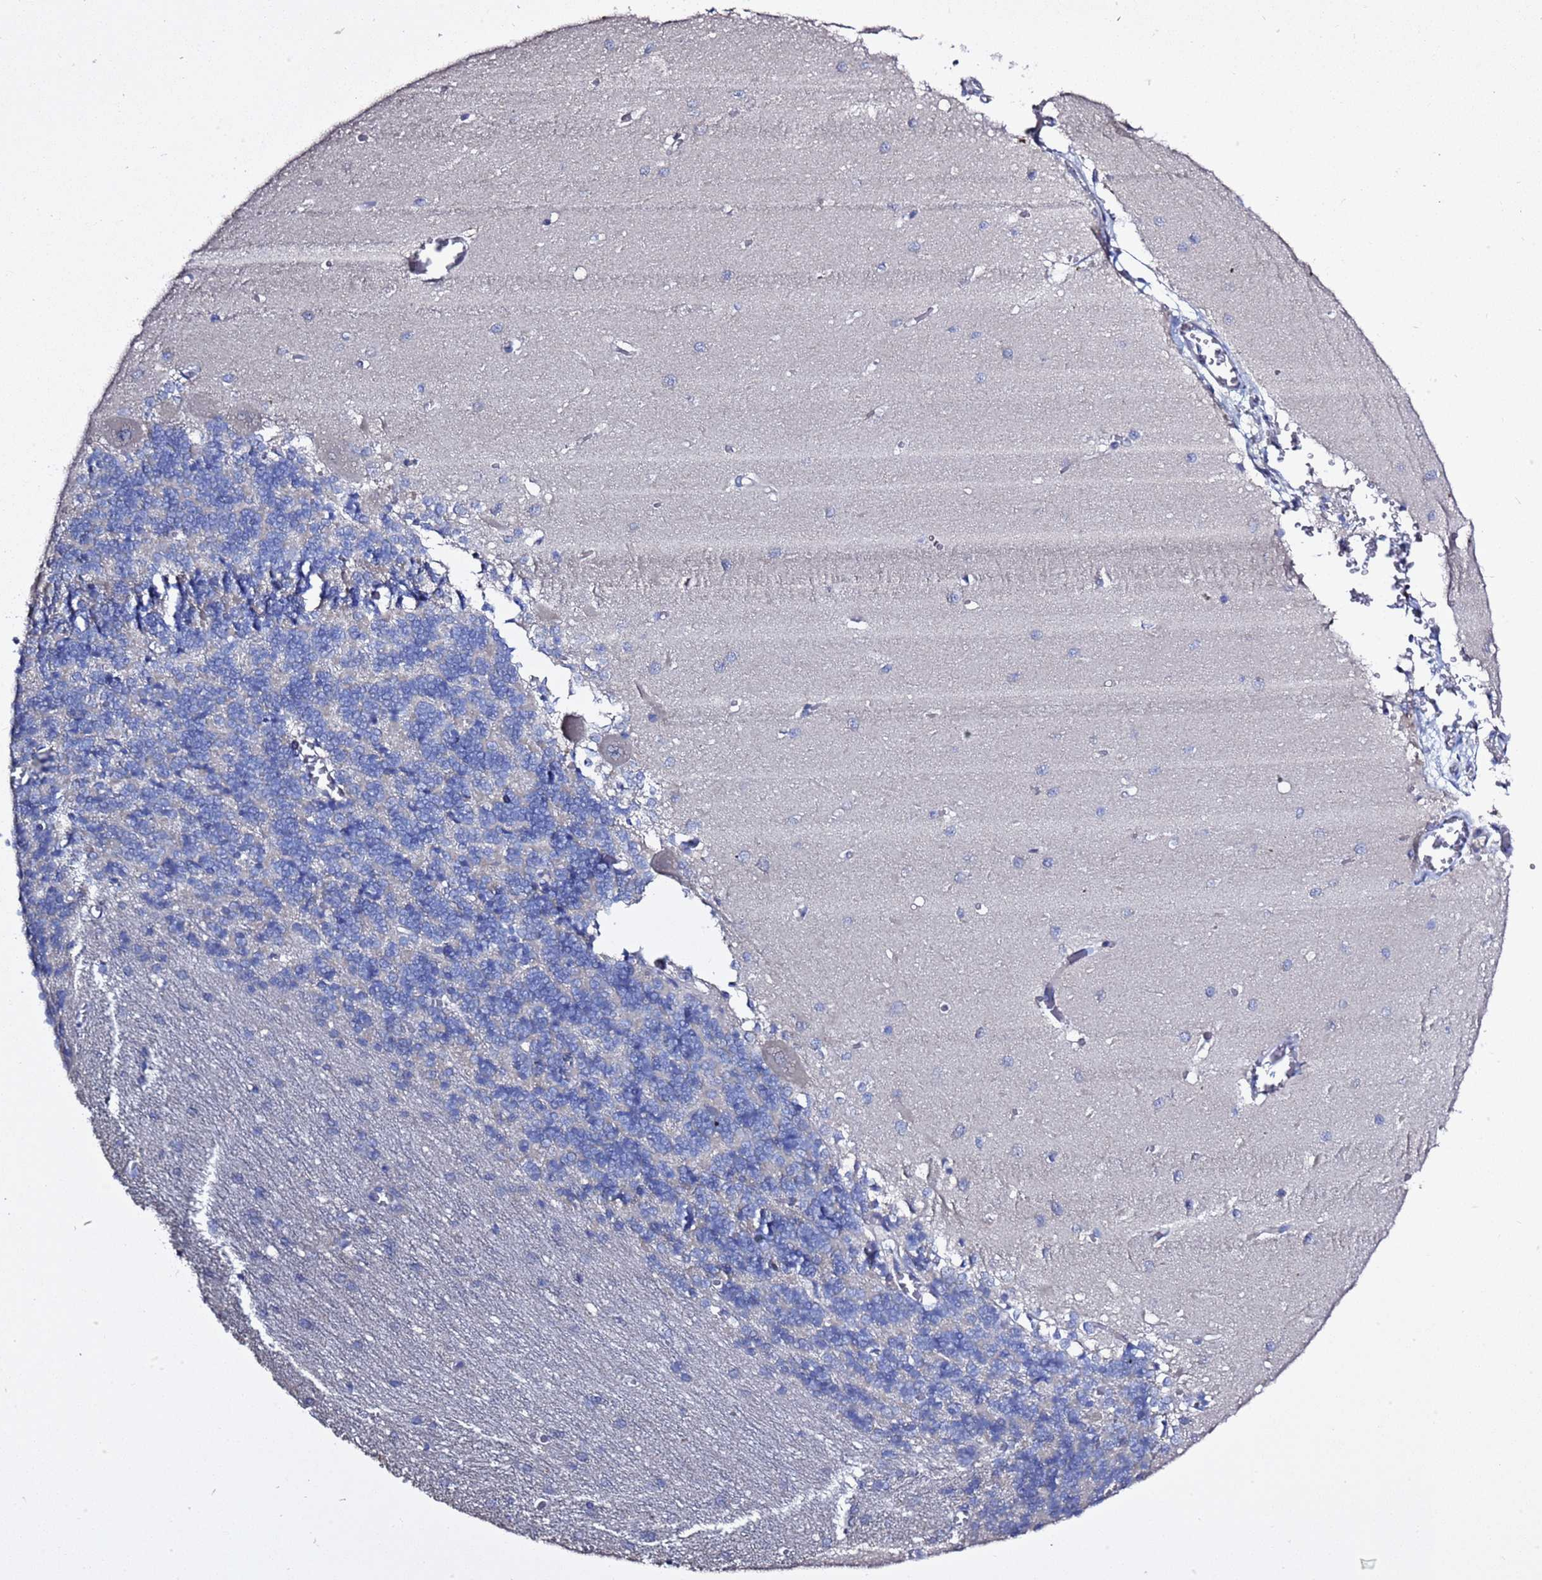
{"staining": {"intensity": "negative", "quantity": "none", "location": "none"}, "tissue": "cerebellum", "cell_type": "Cells in granular layer", "image_type": "normal", "snomed": [{"axis": "morphology", "description": "Normal tissue, NOS"}, {"axis": "topography", "description": "Cerebellum"}], "caption": "Cerebellum was stained to show a protein in brown. There is no significant positivity in cells in granular layer. (Stains: DAB (3,3'-diaminobenzidine) IHC with hematoxylin counter stain, Microscopy: brightfield microscopy at high magnification).", "gene": "RABL2A", "patient": {"sex": "male", "age": 37}}